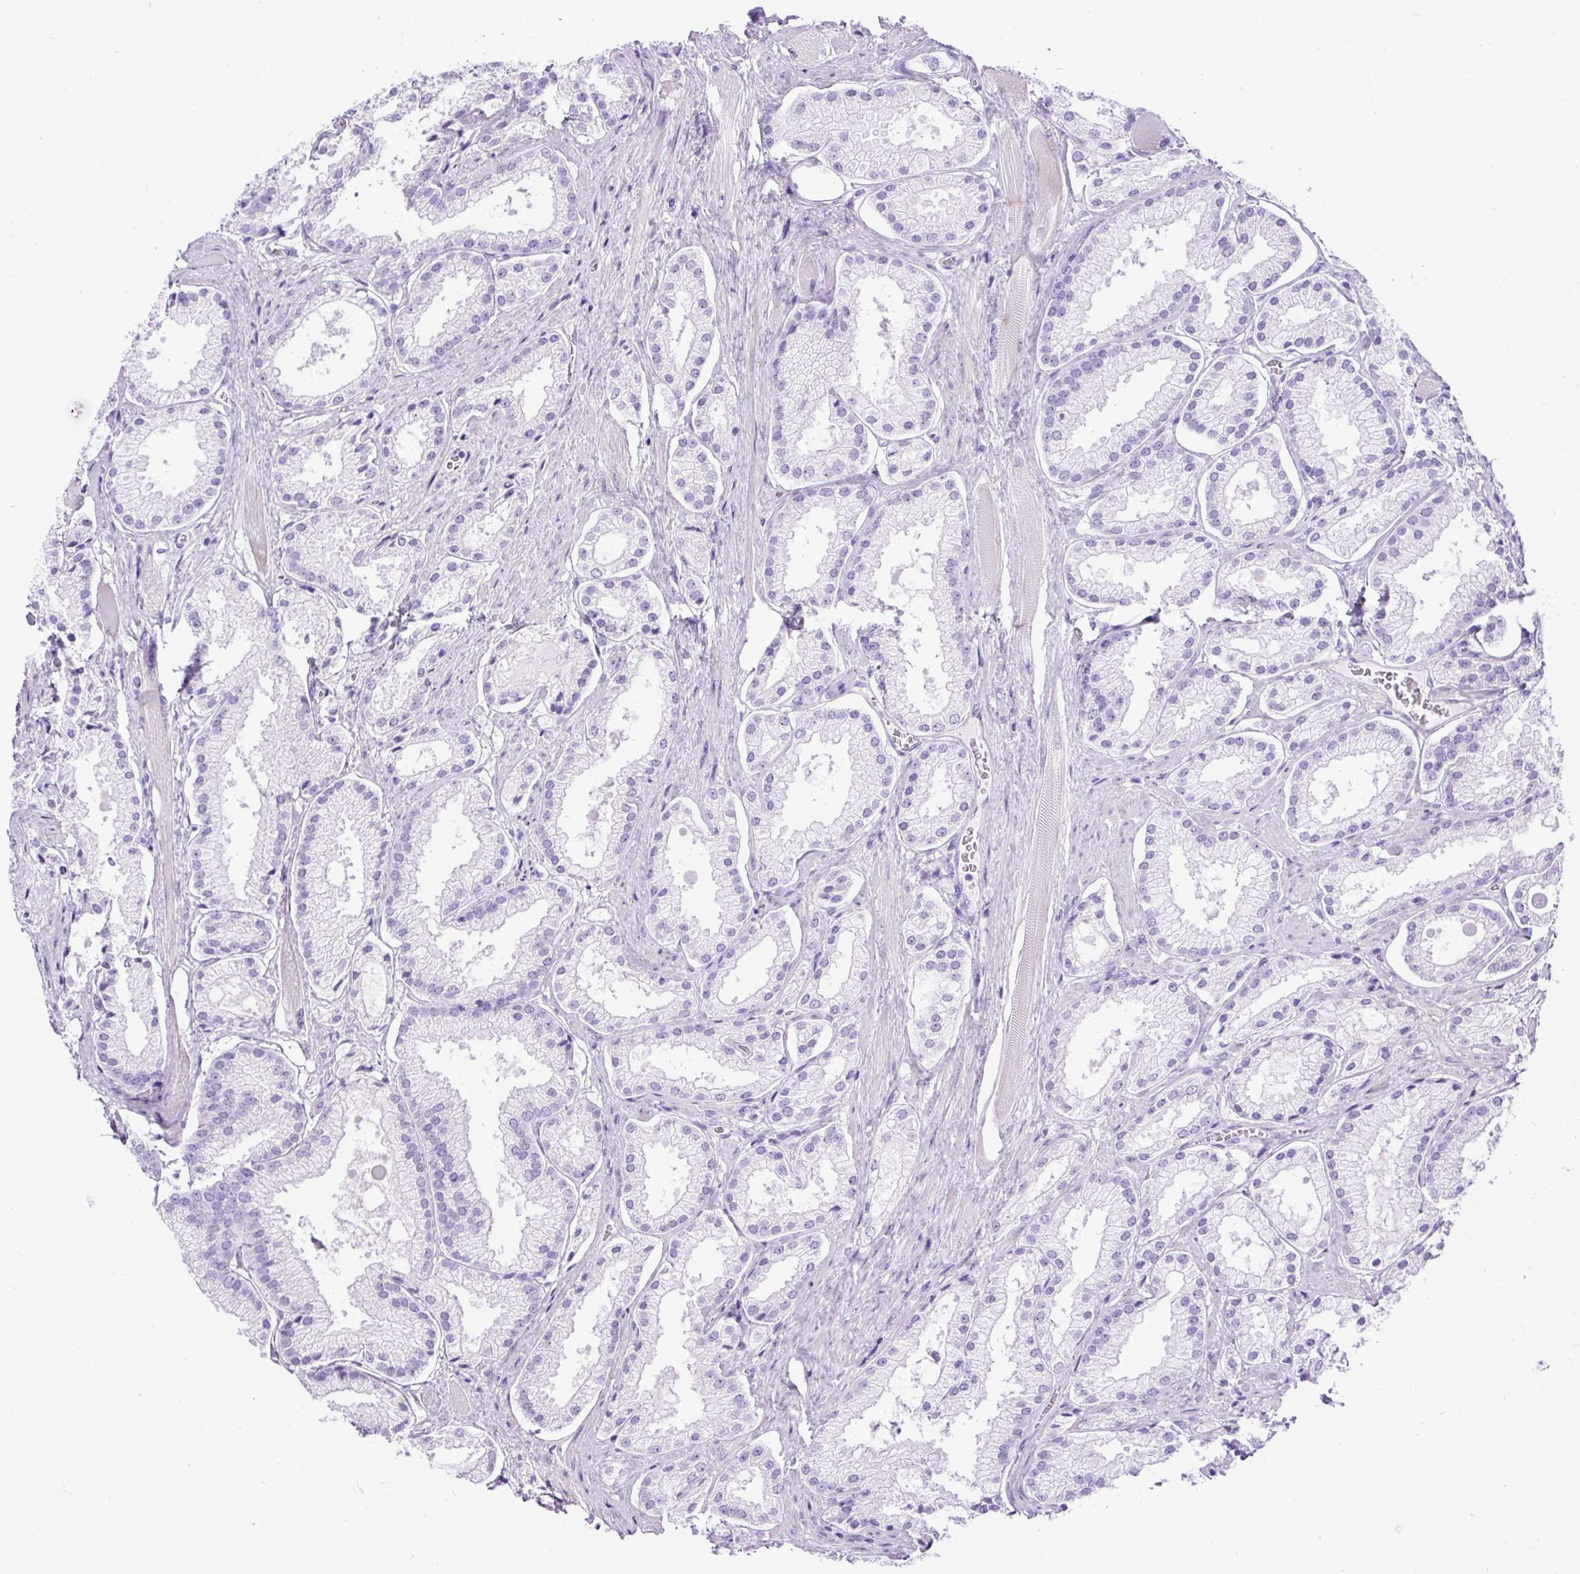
{"staining": {"intensity": "negative", "quantity": "none", "location": "none"}, "tissue": "prostate cancer", "cell_type": "Tumor cells", "image_type": "cancer", "snomed": [{"axis": "morphology", "description": "Adenocarcinoma, High grade"}, {"axis": "topography", "description": "Prostate"}], "caption": "A high-resolution micrograph shows IHC staining of prostate cancer, which shows no significant expression in tumor cells.", "gene": "UPP1", "patient": {"sex": "male", "age": 68}}